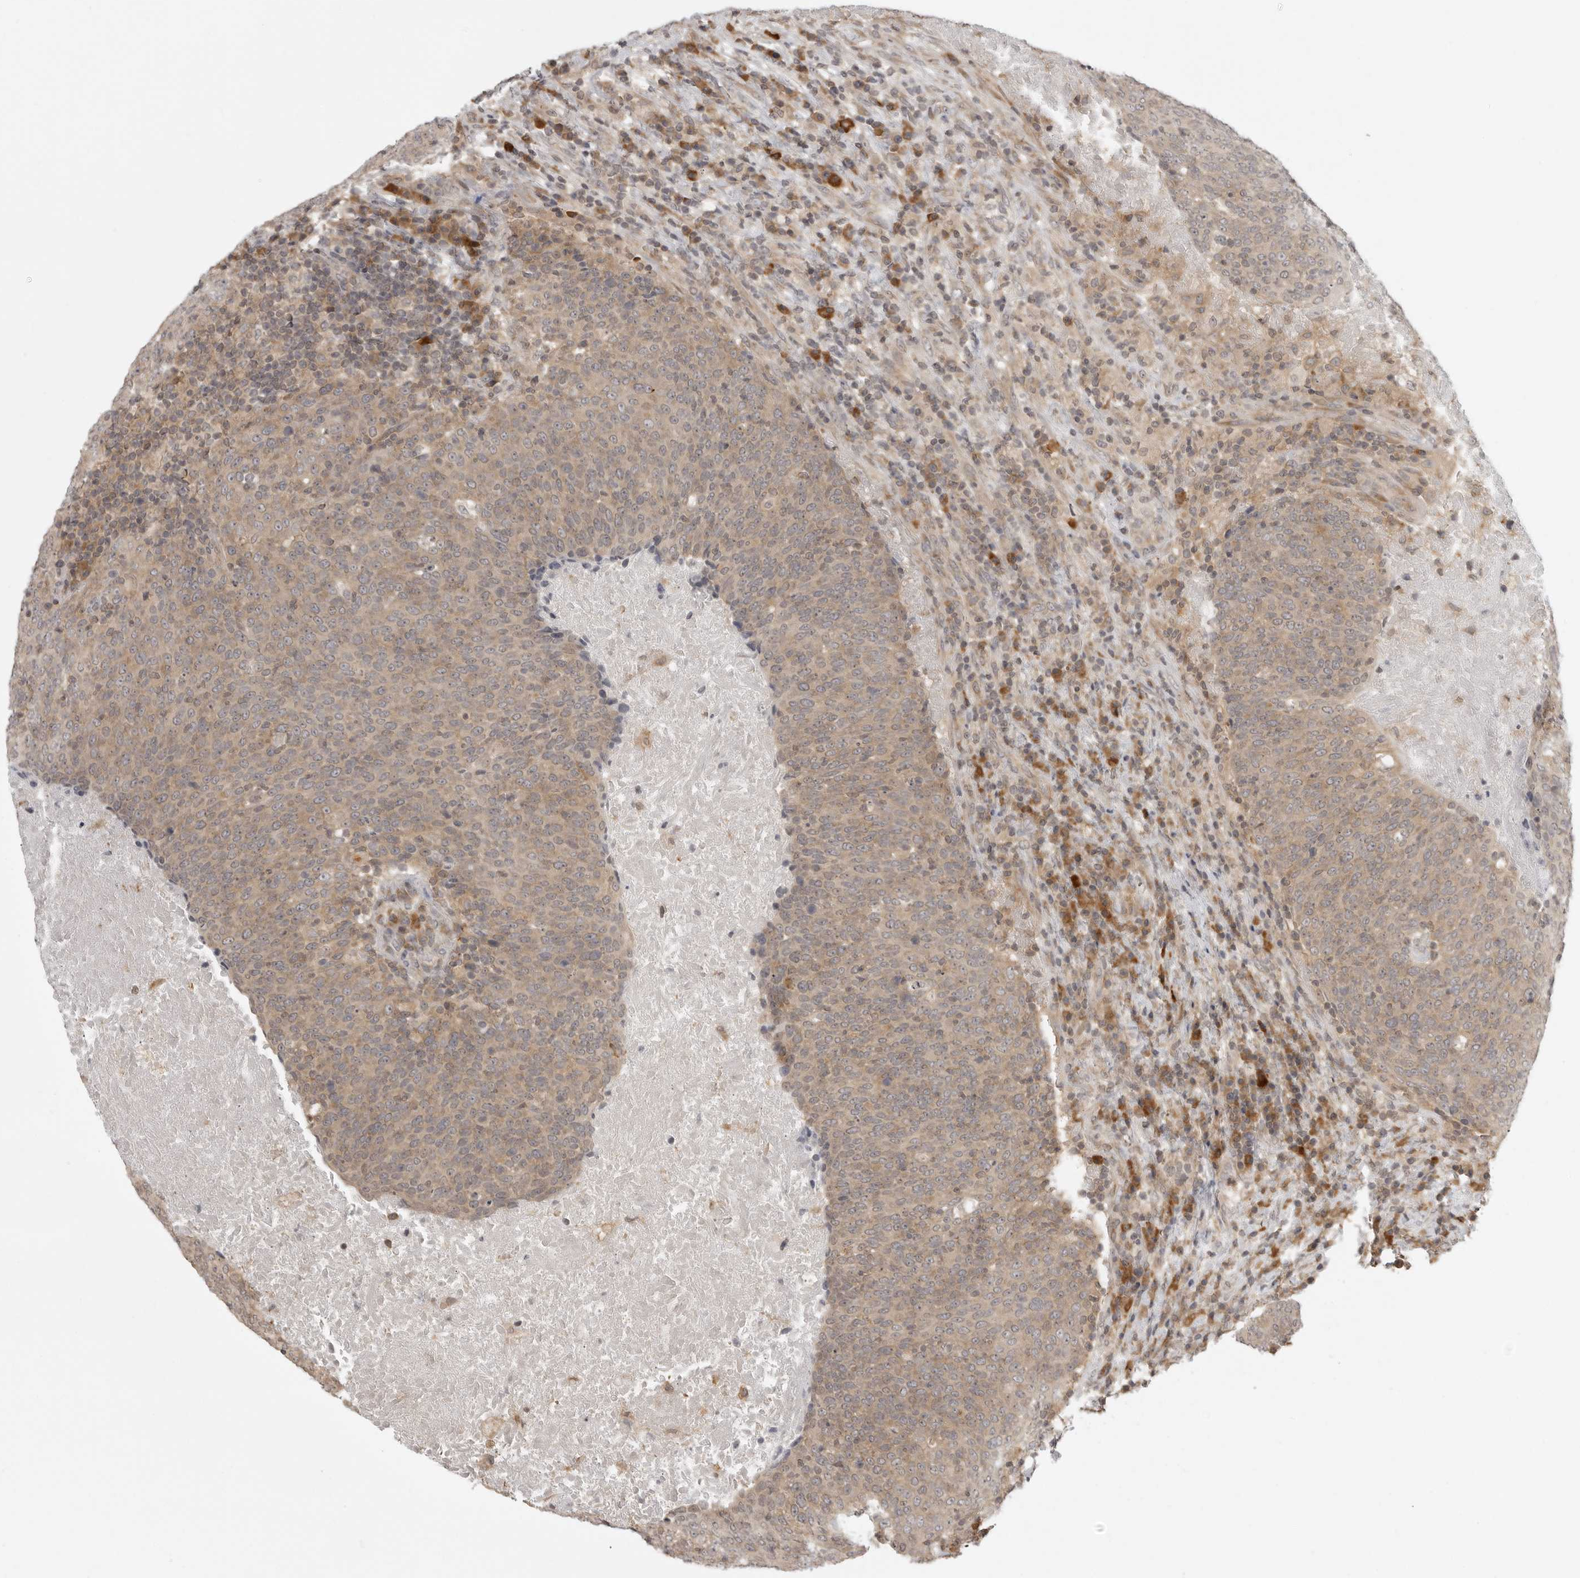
{"staining": {"intensity": "weak", "quantity": ">75%", "location": "cytoplasmic/membranous"}, "tissue": "head and neck cancer", "cell_type": "Tumor cells", "image_type": "cancer", "snomed": [{"axis": "morphology", "description": "Squamous cell carcinoma, NOS"}, {"axis": "morphology", "description": "Squamous cell carcinoma, metastatic, NOS"}, {"axis": "topography", "description": "Lymph node"}, {"axis": "topography", "description": "Head-Neck"}], "caption": "Brown immunohistochemical staining in metastatic squamous cell carcinoma (head and neck) exhibits weak cytoplasmic/membranous expression in approximately >75% of tumor cells. (DAB (3,3'-diaminobenzidine) IHC, brown staining for protein, blue staining for nuclei).", "gene": "PRRC2A", "patient": {"sex": "male", "age": 62}}